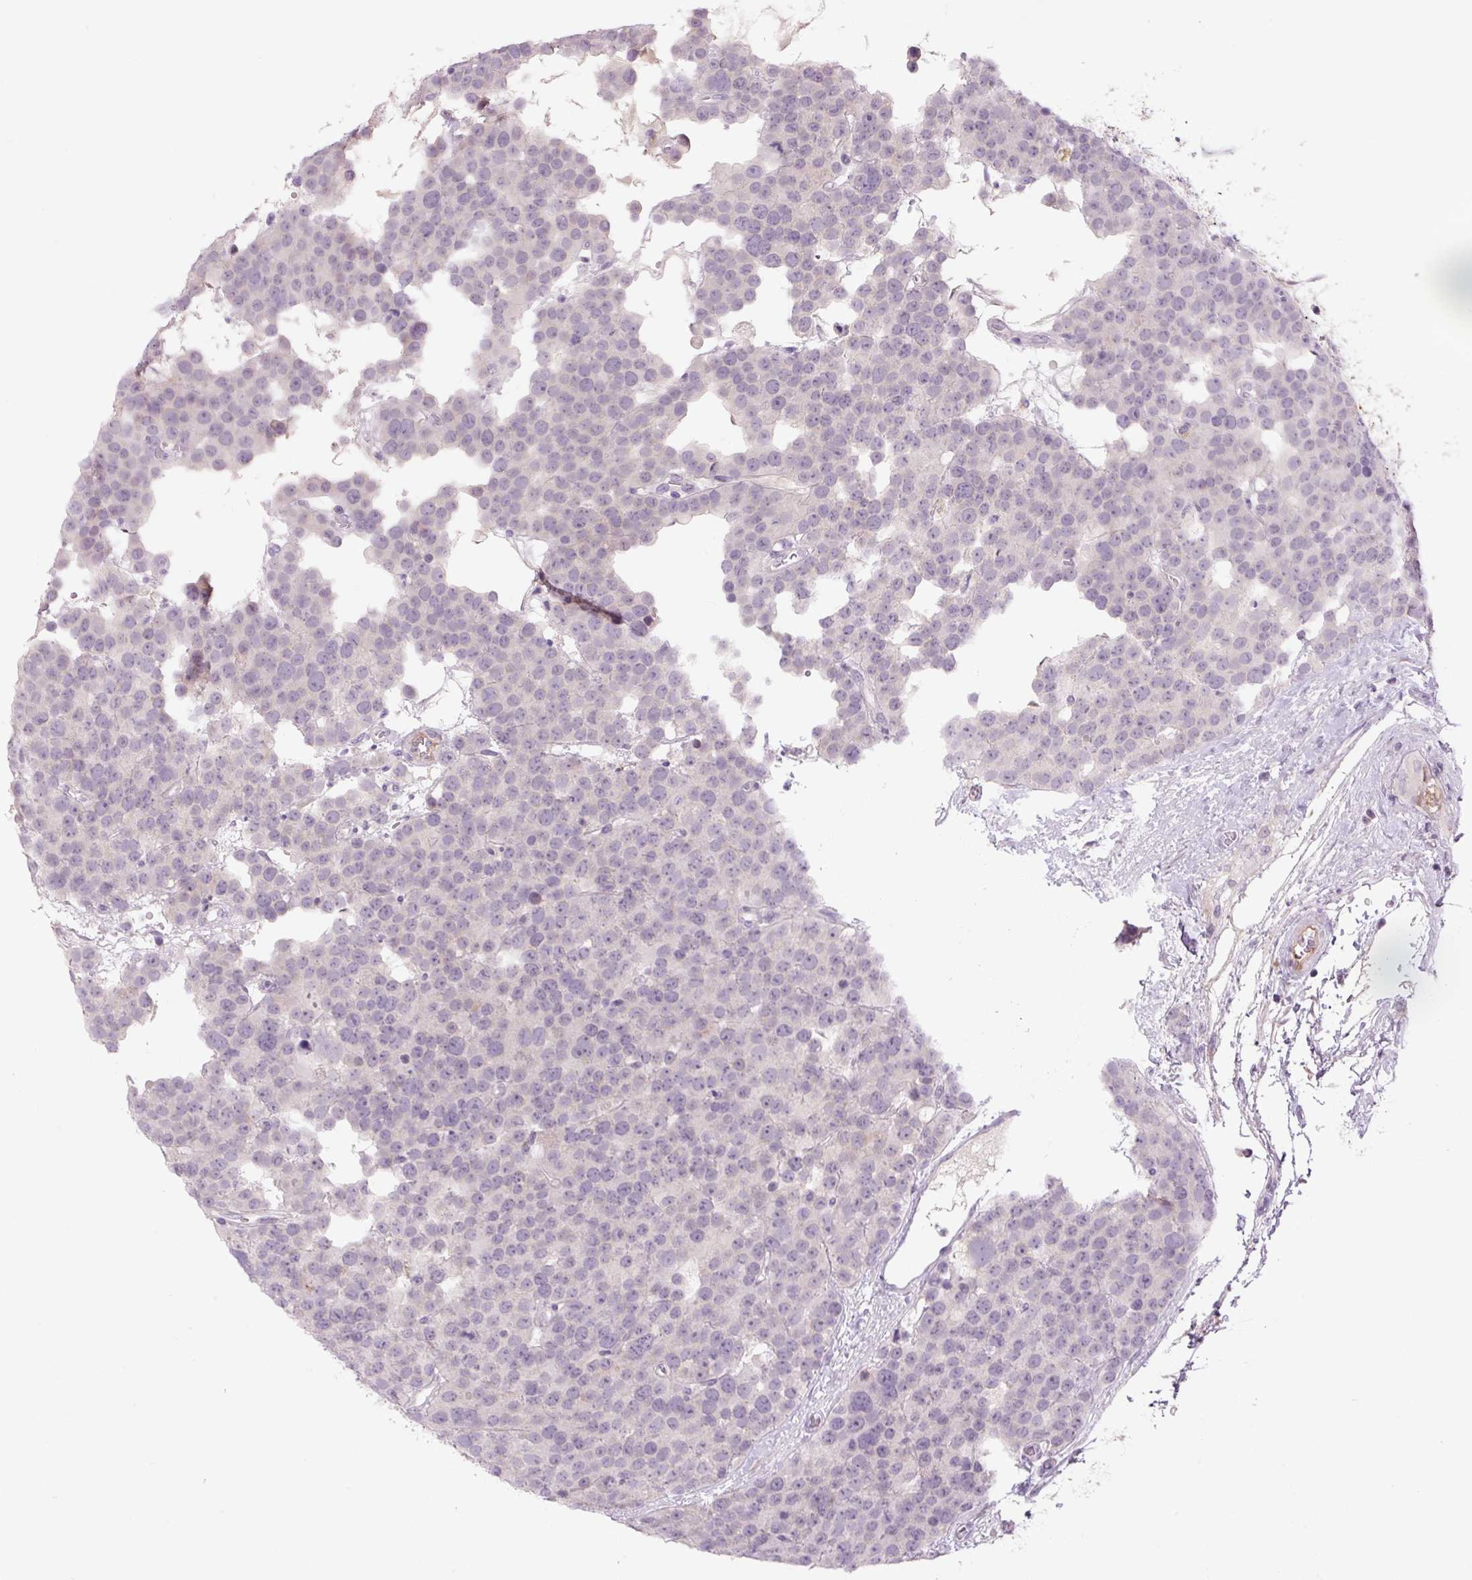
{"staining": {"intensity": "negative", "quantity": "none", "location": "none"}, "tissue": "testis cancer", "cell_type": "Tumor cells", "image_type": "cancer", "snomed": [{"axis": "morphology", "description": "Seminoma, NOS"}, {"axis": "topography", "description": "Testis"}], "caption": "Protein analysis of testis cancer (seminoma) exhibits no significant staining in tumor cells. (Immunohistochemistry (ihc), brightfield microscopy, high magnification).", "gene": "TMEM100", "patient": {"sex": "male", "age": 71}}